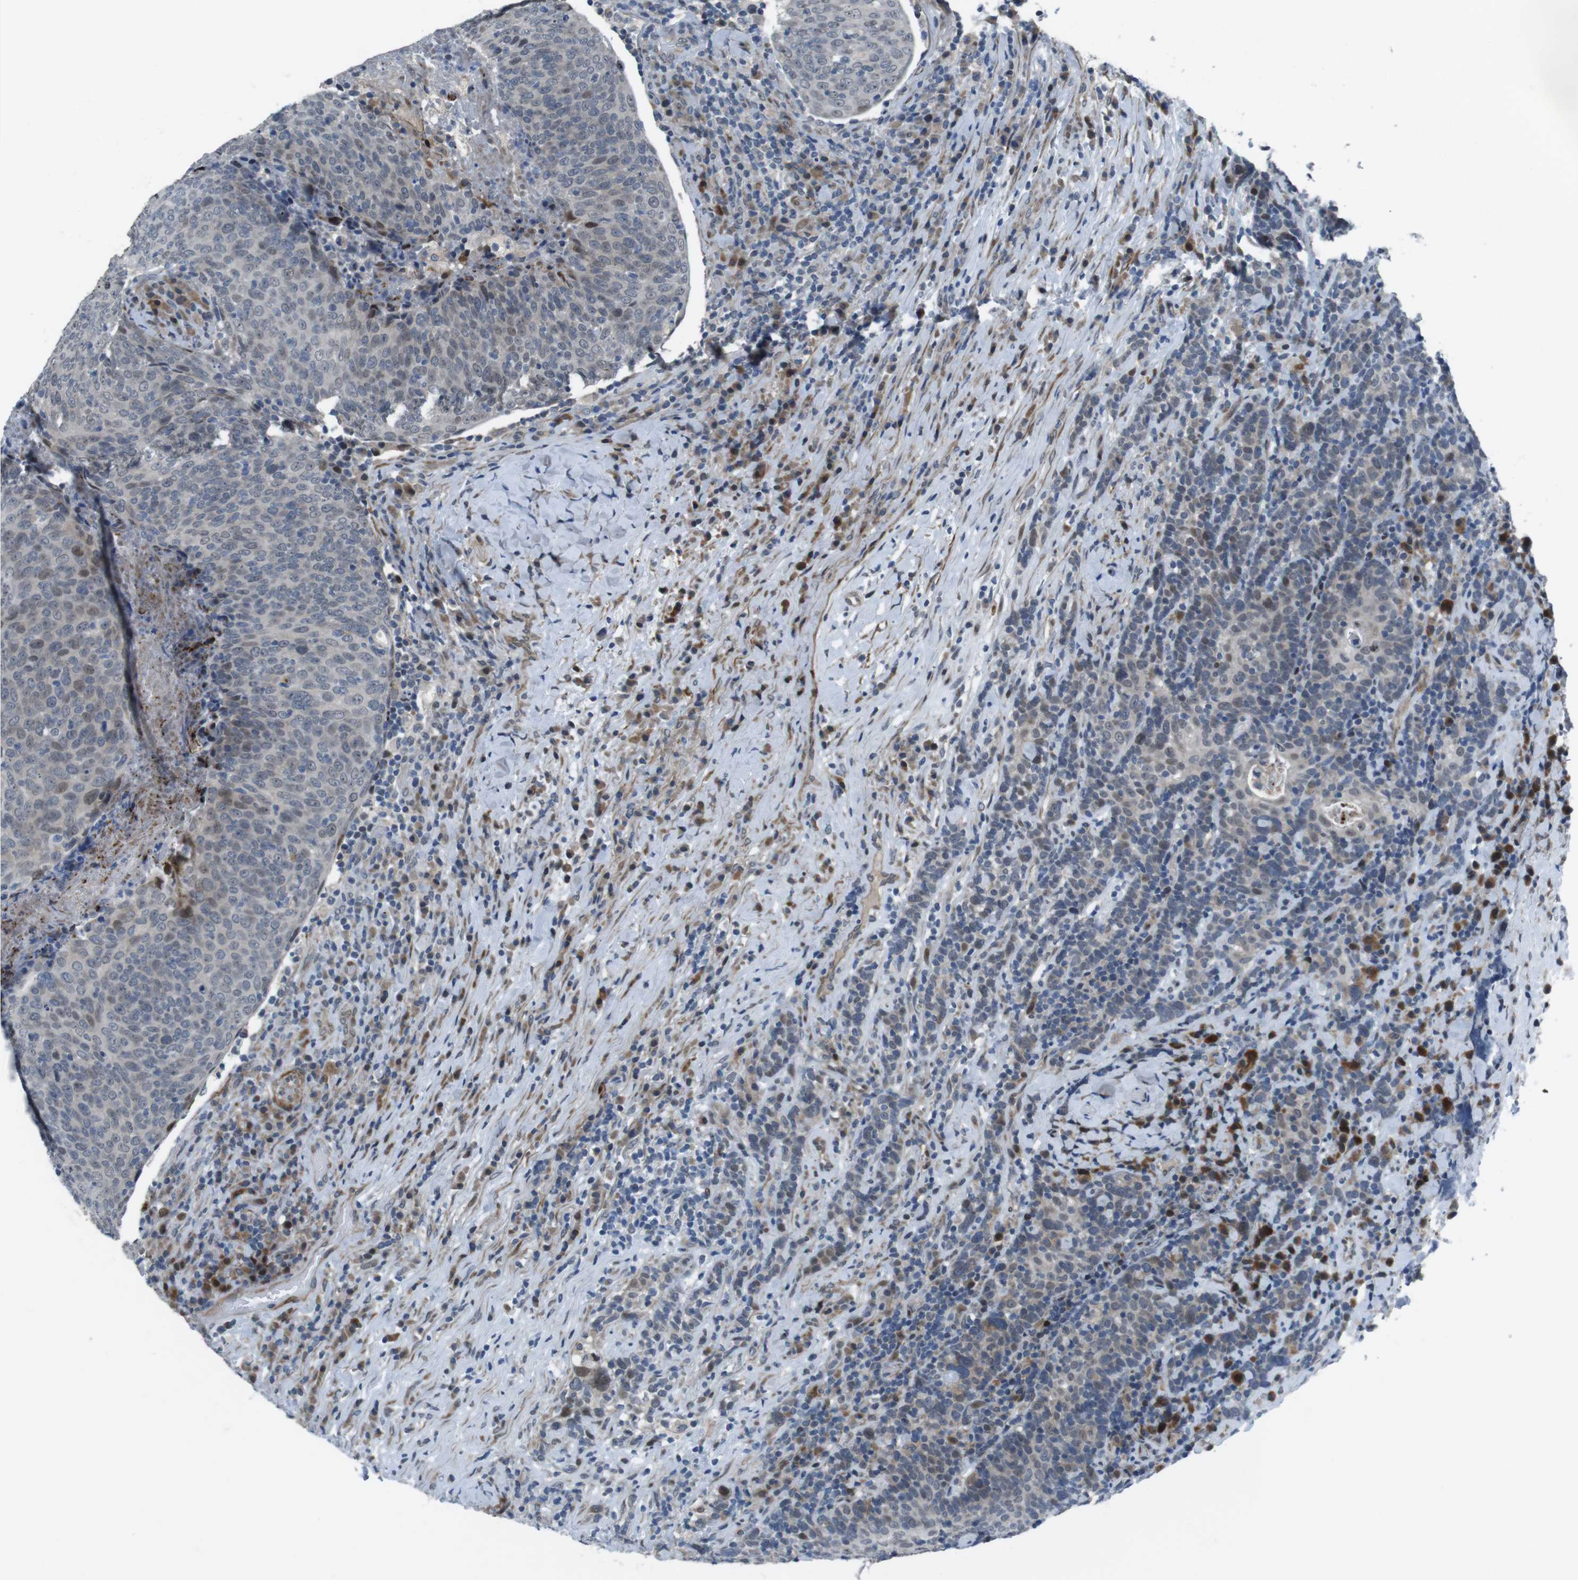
{"staining": {"intensity": "weak", "quantity": "<25%", "location": "cytoplasmic/membranous,nuclear"}, "tissue": "head and neck cancer", "cell_type": "Tumor cells", "image_type": "cancer", "snomed": [{"axis": "morphology", "description": "Squamous cell carcinoma, NOS"}, {"axis": "morphology", "description": "Squamous cell carcinoma, metastatic, NOS"}, {"axis": "topography", "description": "Lymph node"}, {"axis": "topography", "description": "Head-Neck"}], "caption": "This is an immunohistochemistry (IHC) histopathology image of human head and neck cancer. There is no positivity in tumor cells.", "gene": "PBRM1", "patient": {"sex": "male", "age": 62}}